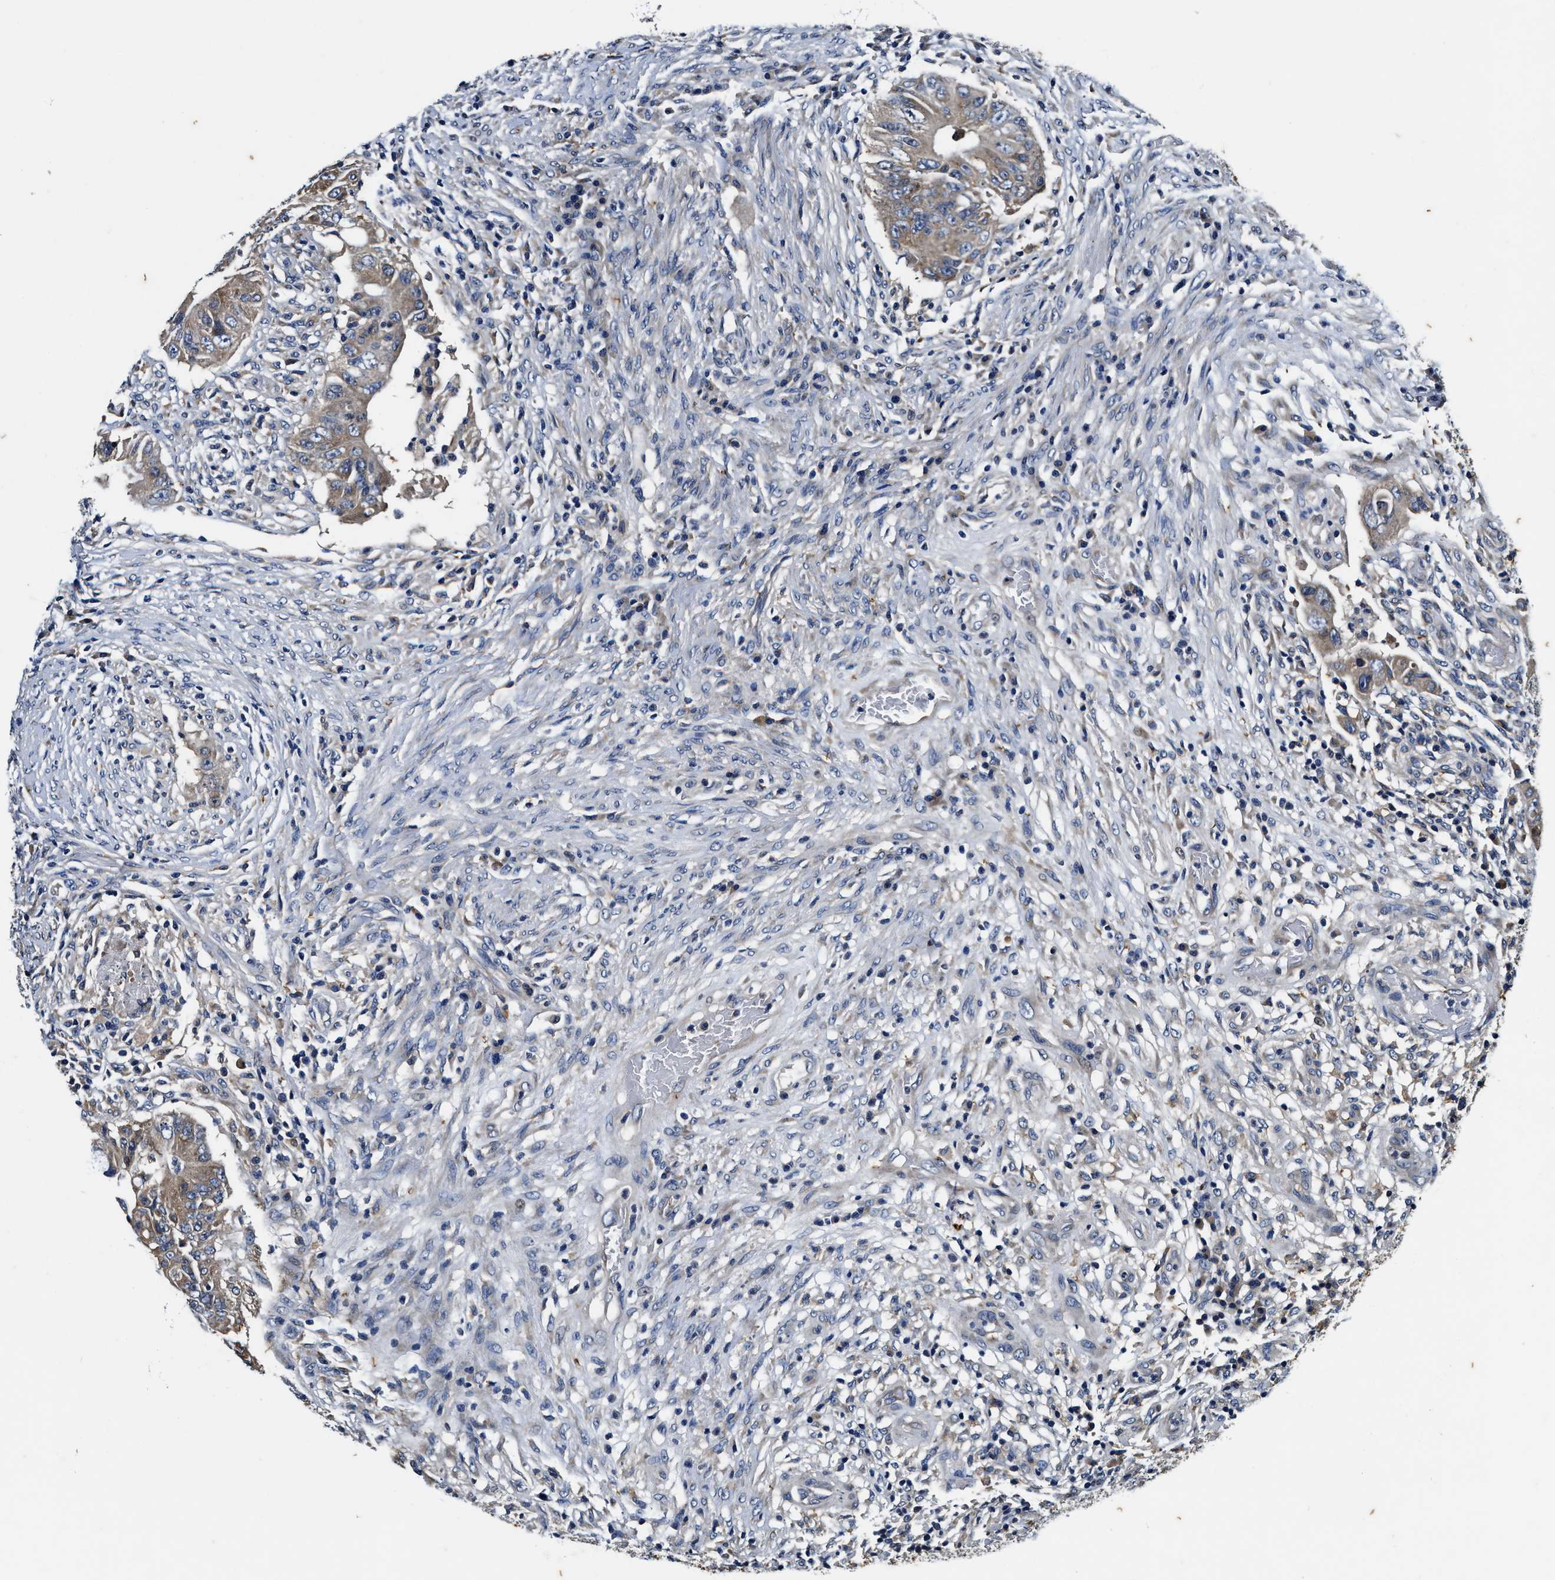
{"staining": {"intensity": "weak", "quantity": "25%-75%", "location": "cytoplasmic/membranous"}, "tissue": "colorectal cancer", "cell_type": "Tumor cells", "image_type": "cancer", "snomed": [{"axis": "morphology", "description": "Adenocarcinoma, NOS"}, {"axis": "topography", "description": "Rectum"}], "caption": "Protein expression analysis of human colorectal adenocarcinoma reveals weak cytoplasmic/membranous expression in about 25%-75% of tumor cells.", "gene": "PI4KB", "patient": {"sex": "female", "age": 71}}